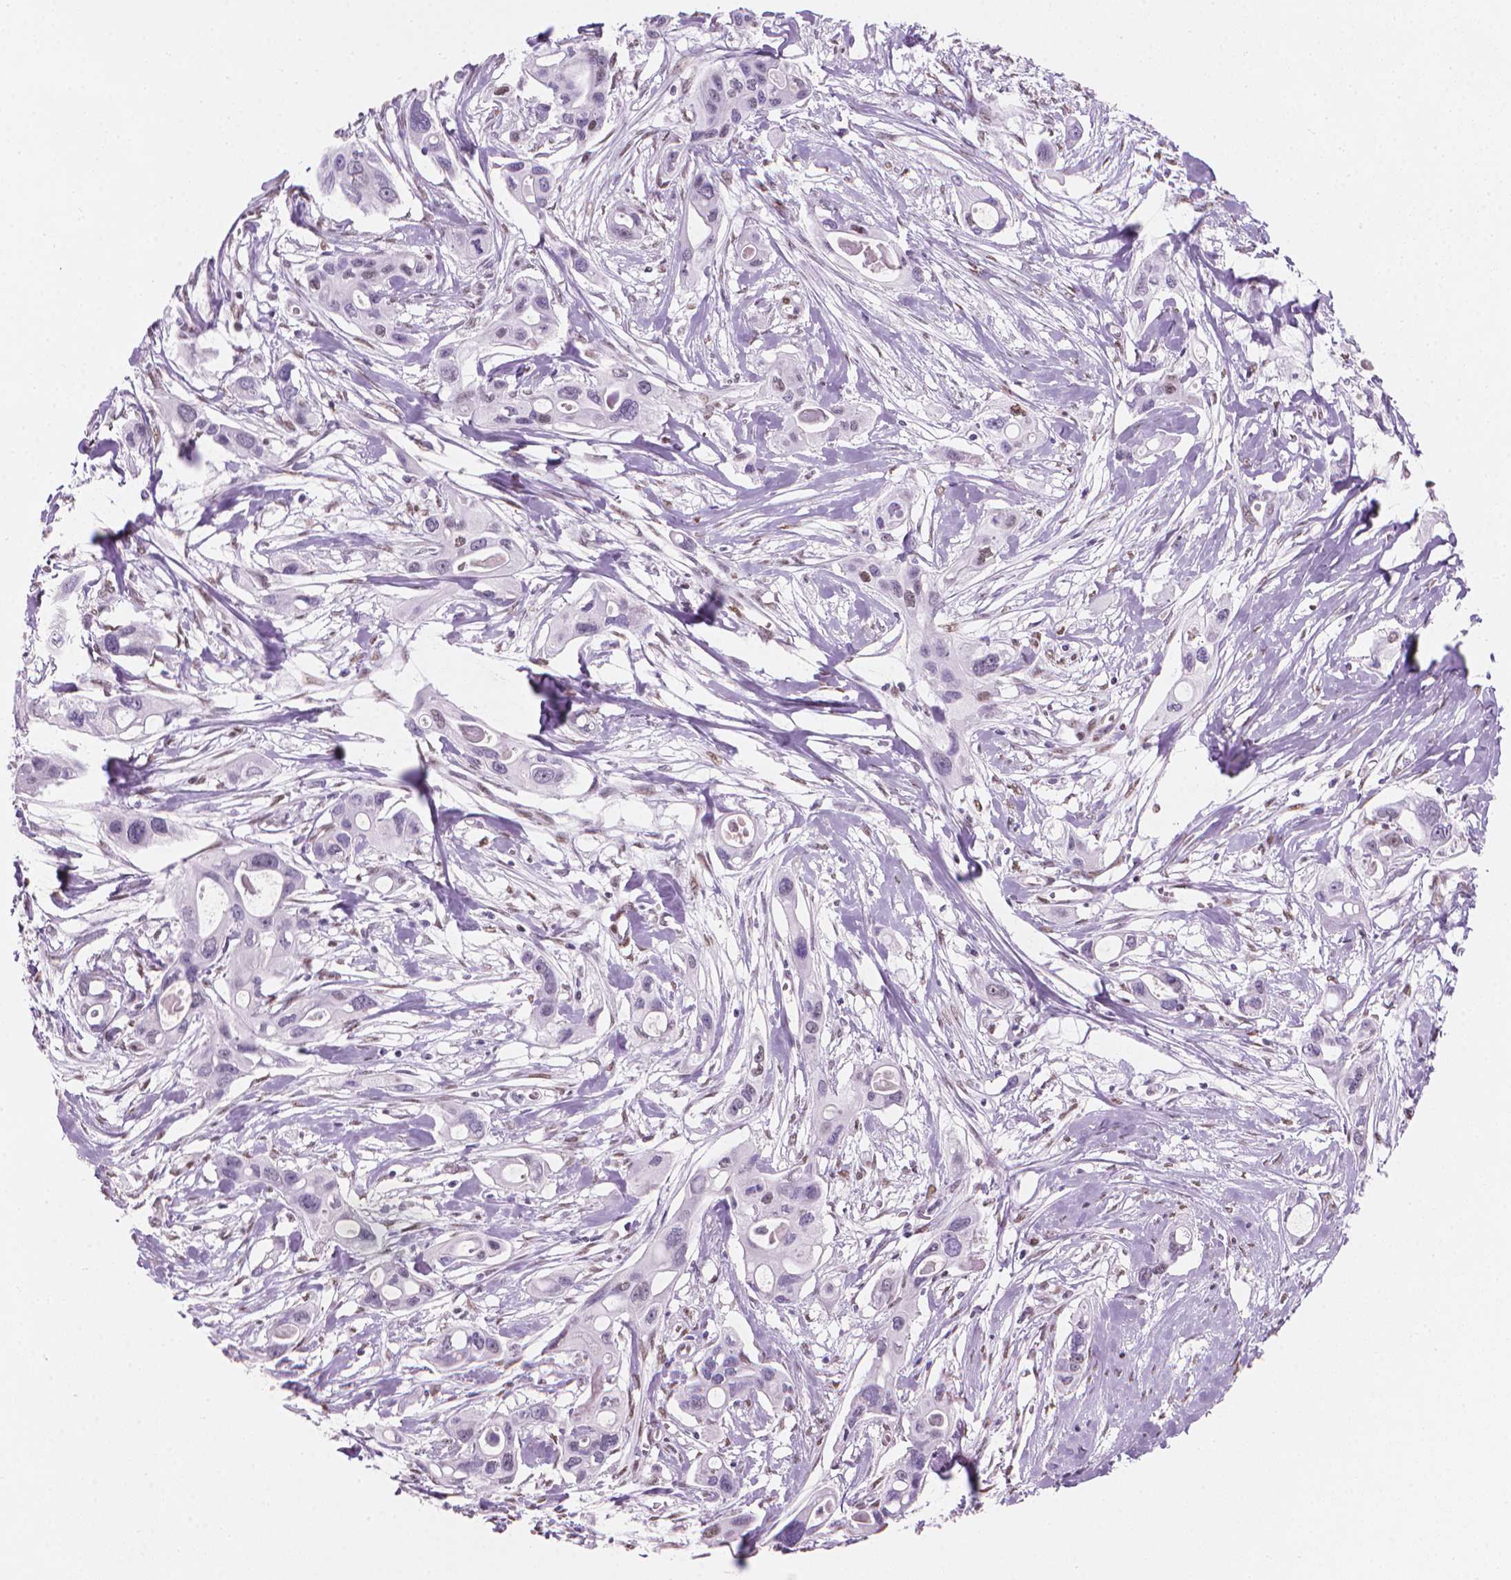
{"staining": {"intensity": "negative", "quantity": "none", "location": "none"}, "tissue": "pancreatic cancer", "cell_type": "Tumor cells", "image_type": "cancer", "snomed": [{"axis": "morphology", "description": "Adenocarcinoma, NOS"}, {"axis": "topography", "description": "Pancreas"}], "caption": "A micrograph of human pancreatic adenocarcinoma is negative for staining in tumor cells.", "gene": "PIAS2", "patient": {"sex": "male", "age": 60}}